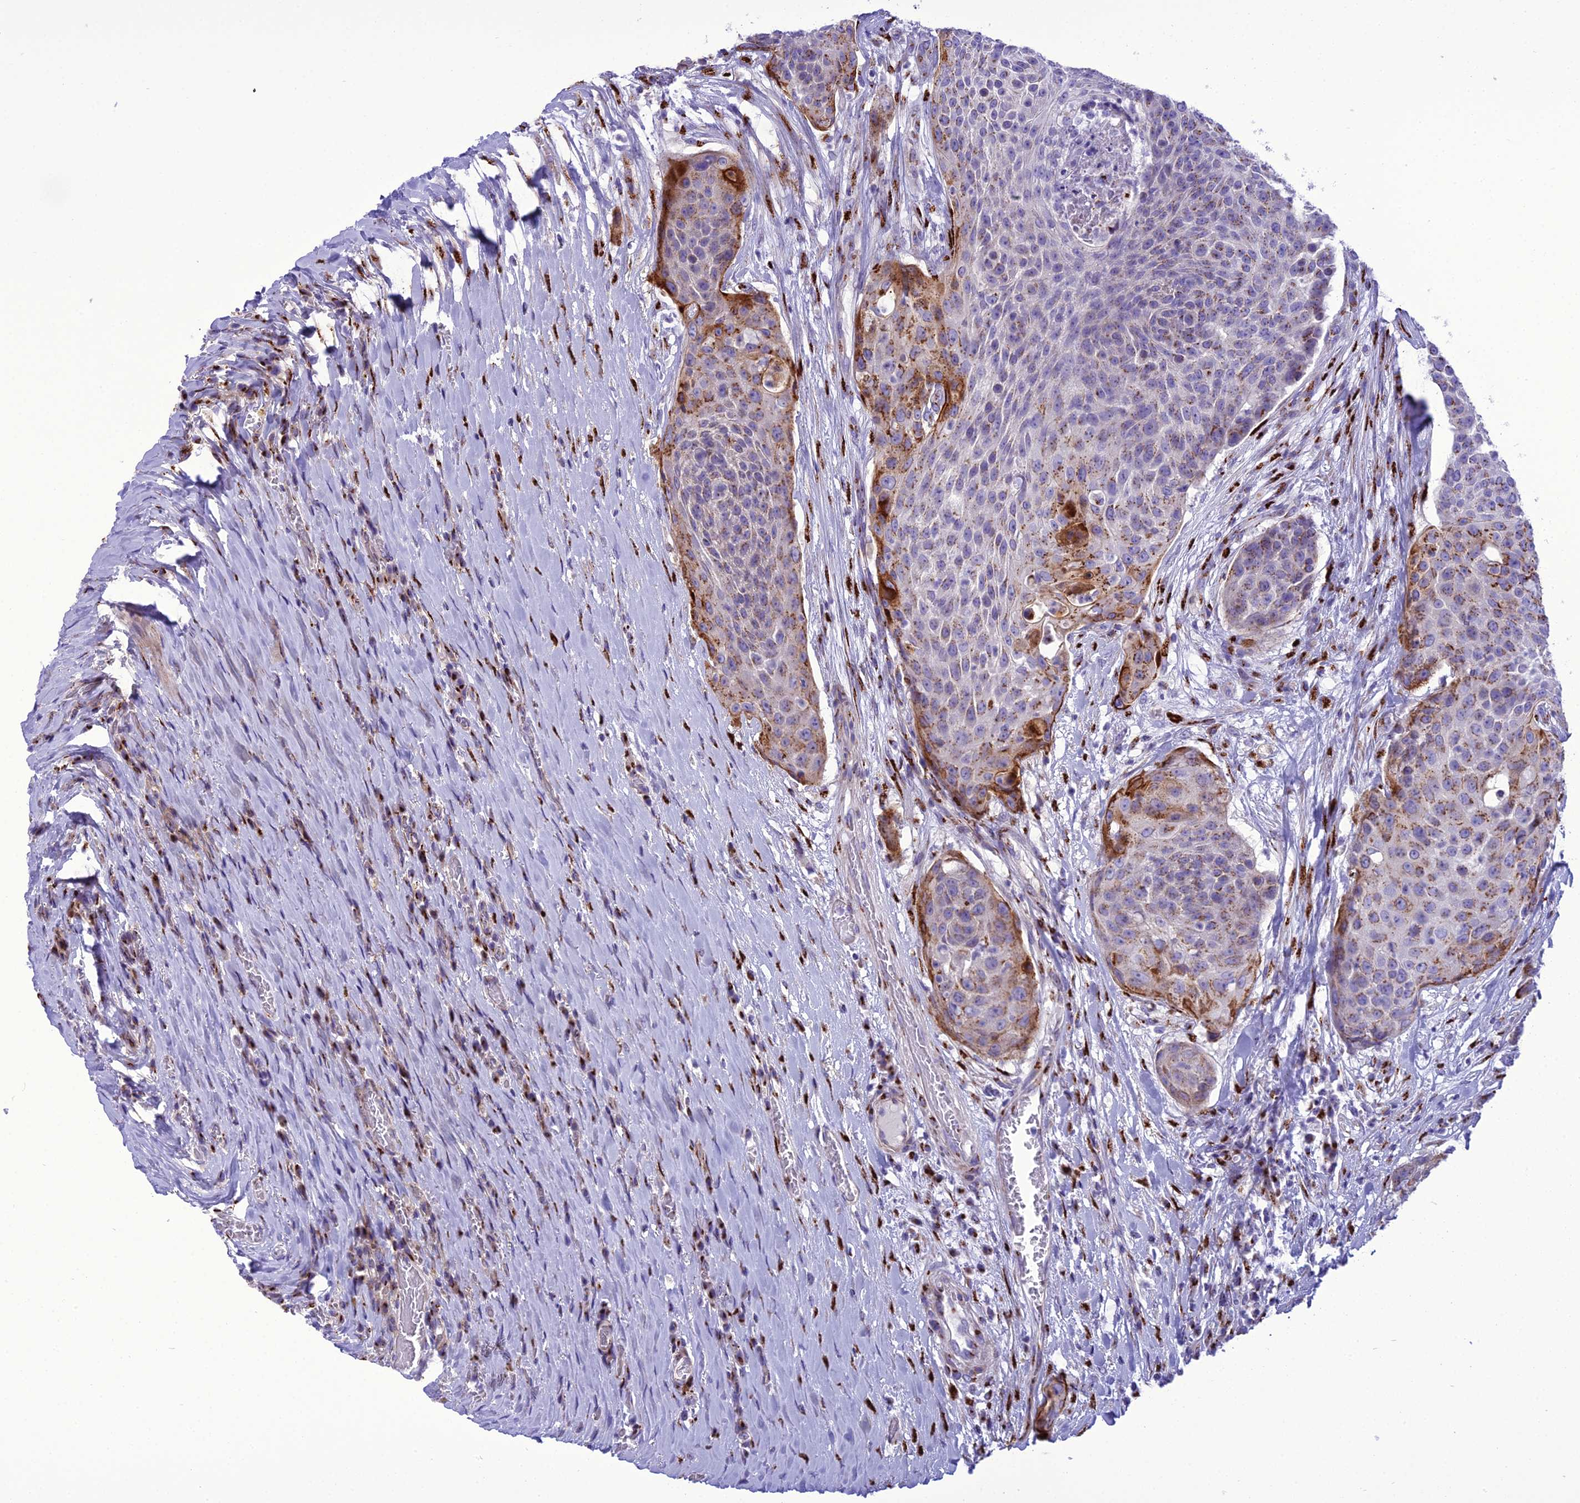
{"staining": {"intensity": "strong", "quantity": "25%-75%", "location": "cytoplasmic/membranous"}, "tissue": "urothelial cancer", "cell_type": "Tumor cells", "image_type": "cancer", "snomed": [{"axis": "morphology", "description": "Urothelial carcinoma, High grade"}, {"axis": "topography", "description": "Urinary bladder"}], "caption": "Brown immunohistochemical staining in human urothelial cancer displays strong cytoplasmic/membranous expression in approximately 25%-75% of tumor cells. The protein is stained brown, and the nuclei are stained in blue (DAB (3,3'-diaminobenzidine) IHC with brightfield microscopy, high magnification).", "gene": "GOLM2", "patient": {"sex": "female", "age": 63}}